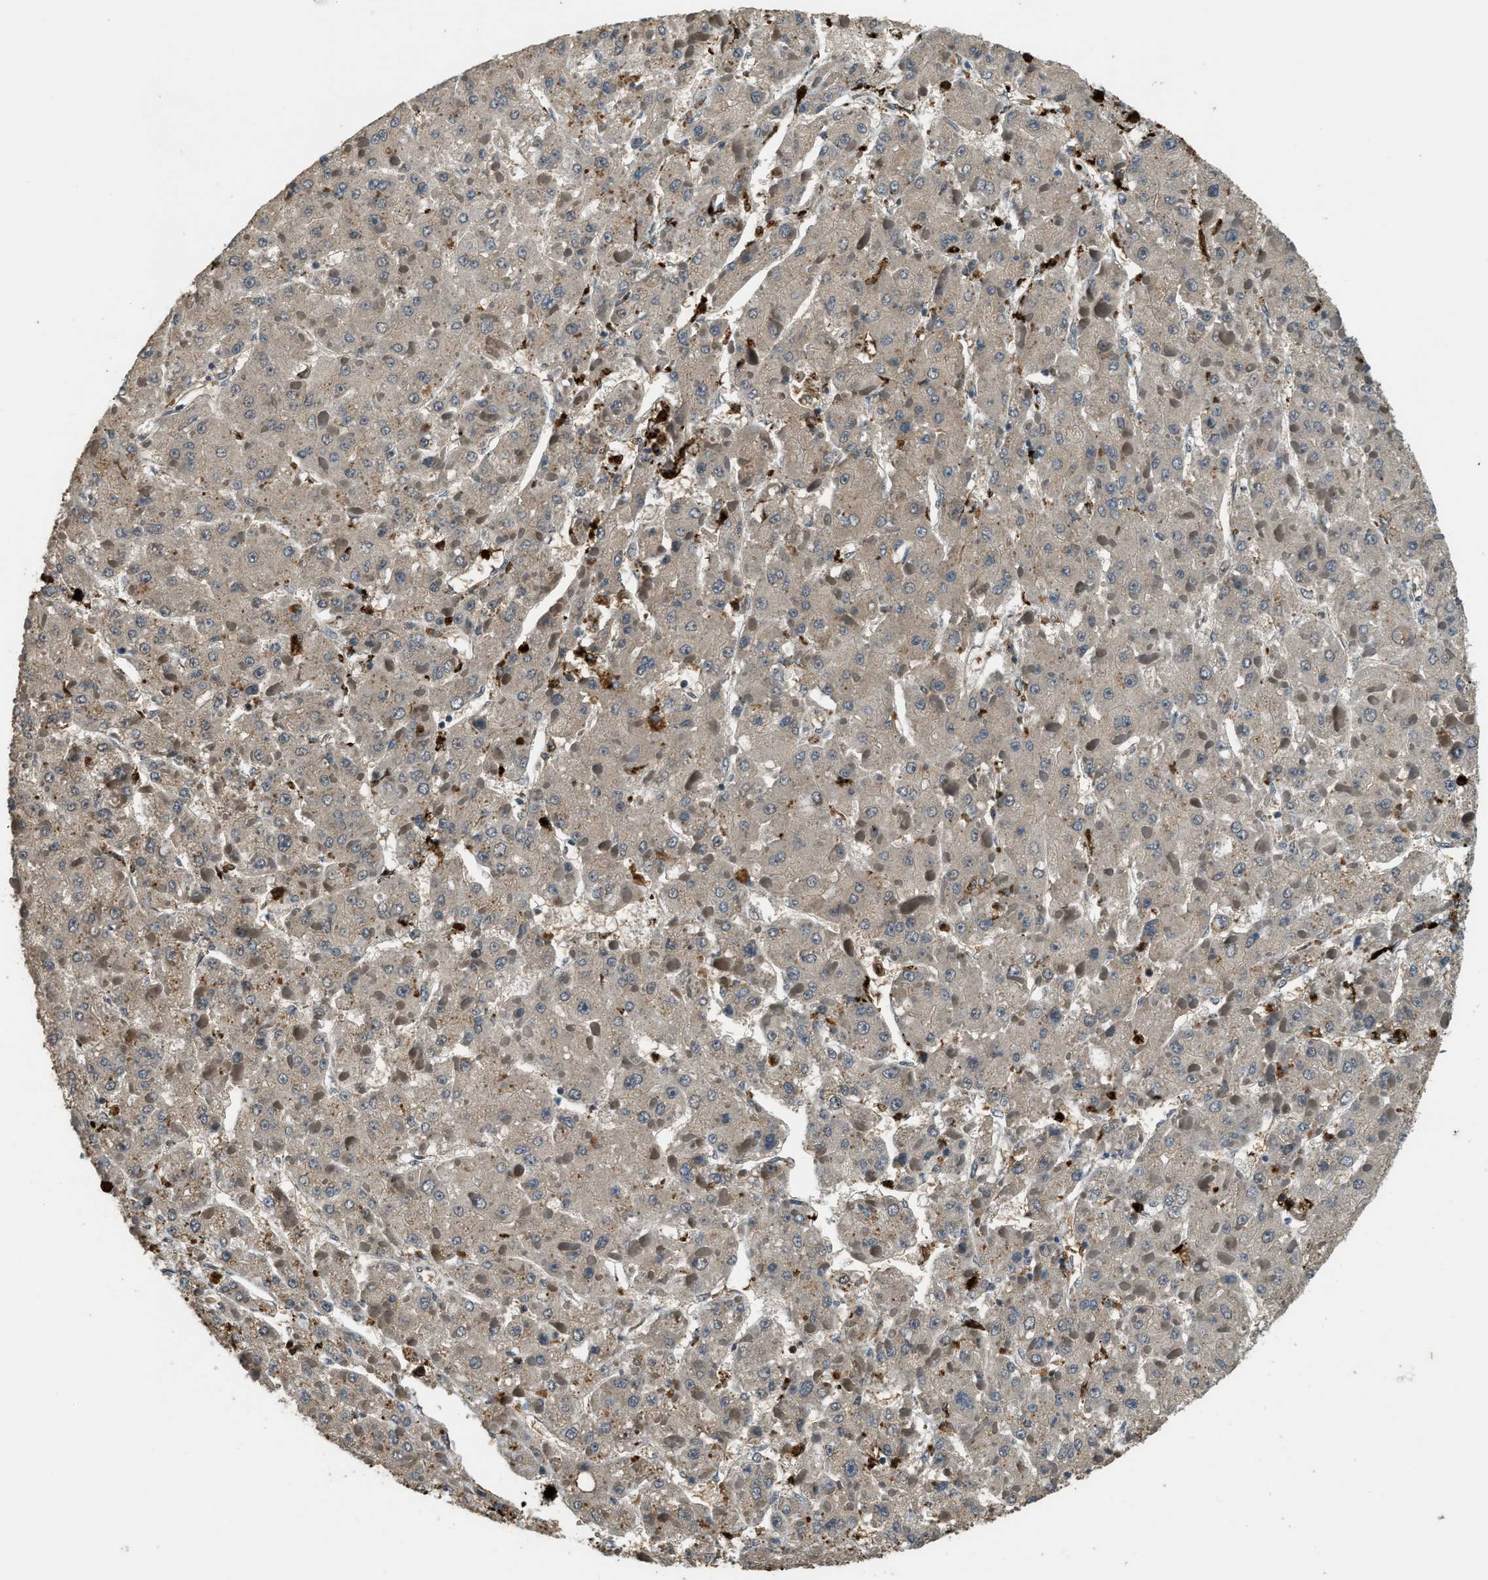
{"staining": {"intensity": "weak", "quantity": ">75%", "location": "cytoplasmic/membranous"}, "tissue": "liver cancer", "cell_type": "Tumor cells", "image_type": "cancer", "snomed": [{"axis": "morphology", "description": "Carcinoma, Hepatocellular, NOS"}, {"axis": "topography", "description": "Liver"}], "caption": "Liver cancer stained with immunohistochemistry (IHC) exhibits weak cytoplasmic/membranous positivity in approximately >75% of tumor cells.", "gene": "RNF141", "patient": {"sex": "female", "age": 73}}